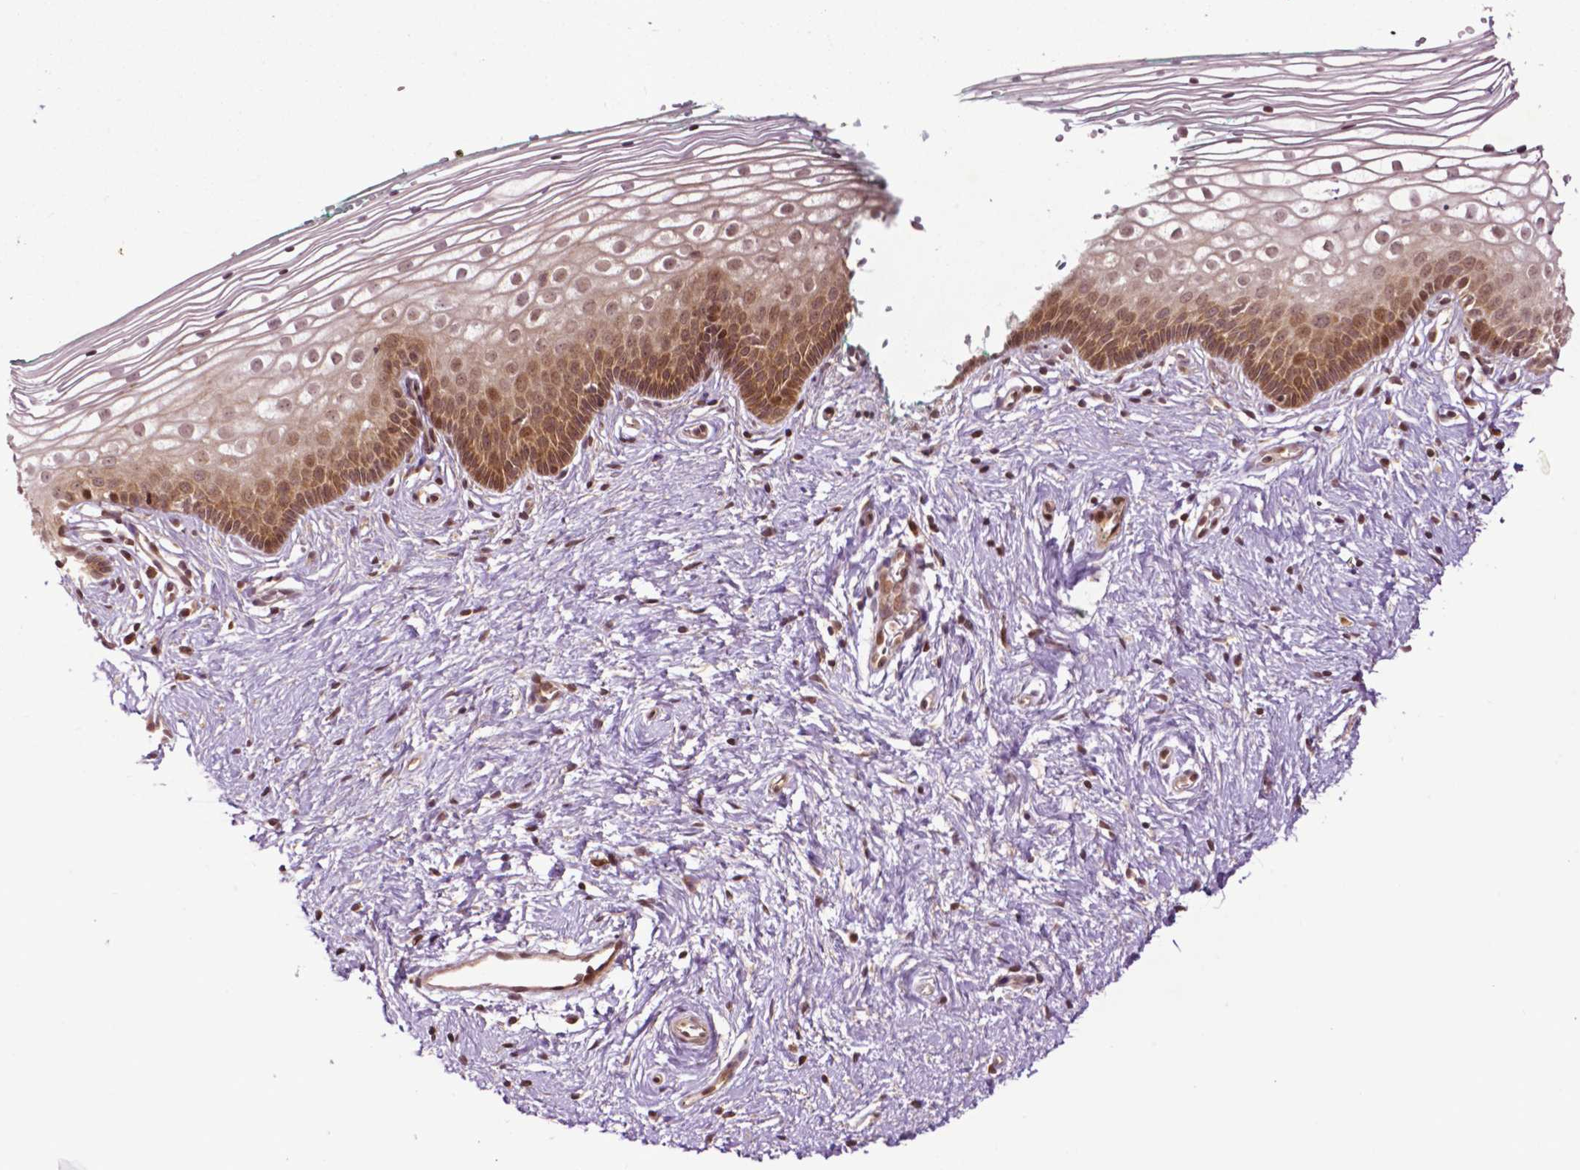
{"staining": {"intensity": "moderate", "quantity": "25%-75%", "location": "cytoplasmic/membranous,nuclear"}, "tissue": "vagina", "cell_type": "Squamous epithelial cells", "image_type": "normal", "snomed": [{"axis": "morphology", "description": "Normal tissue, NOS"}, {"axis": "topography", "description": "Vagina"}], "caption": "Vagina stained for a protein (brown) displays moderate cytoplasmic/membranous,nuclear positive positivity in about 25%-75% of squamous epithelial cells.", "gene": "TMX2", "patient": {"sex": "female", "age": 36}}